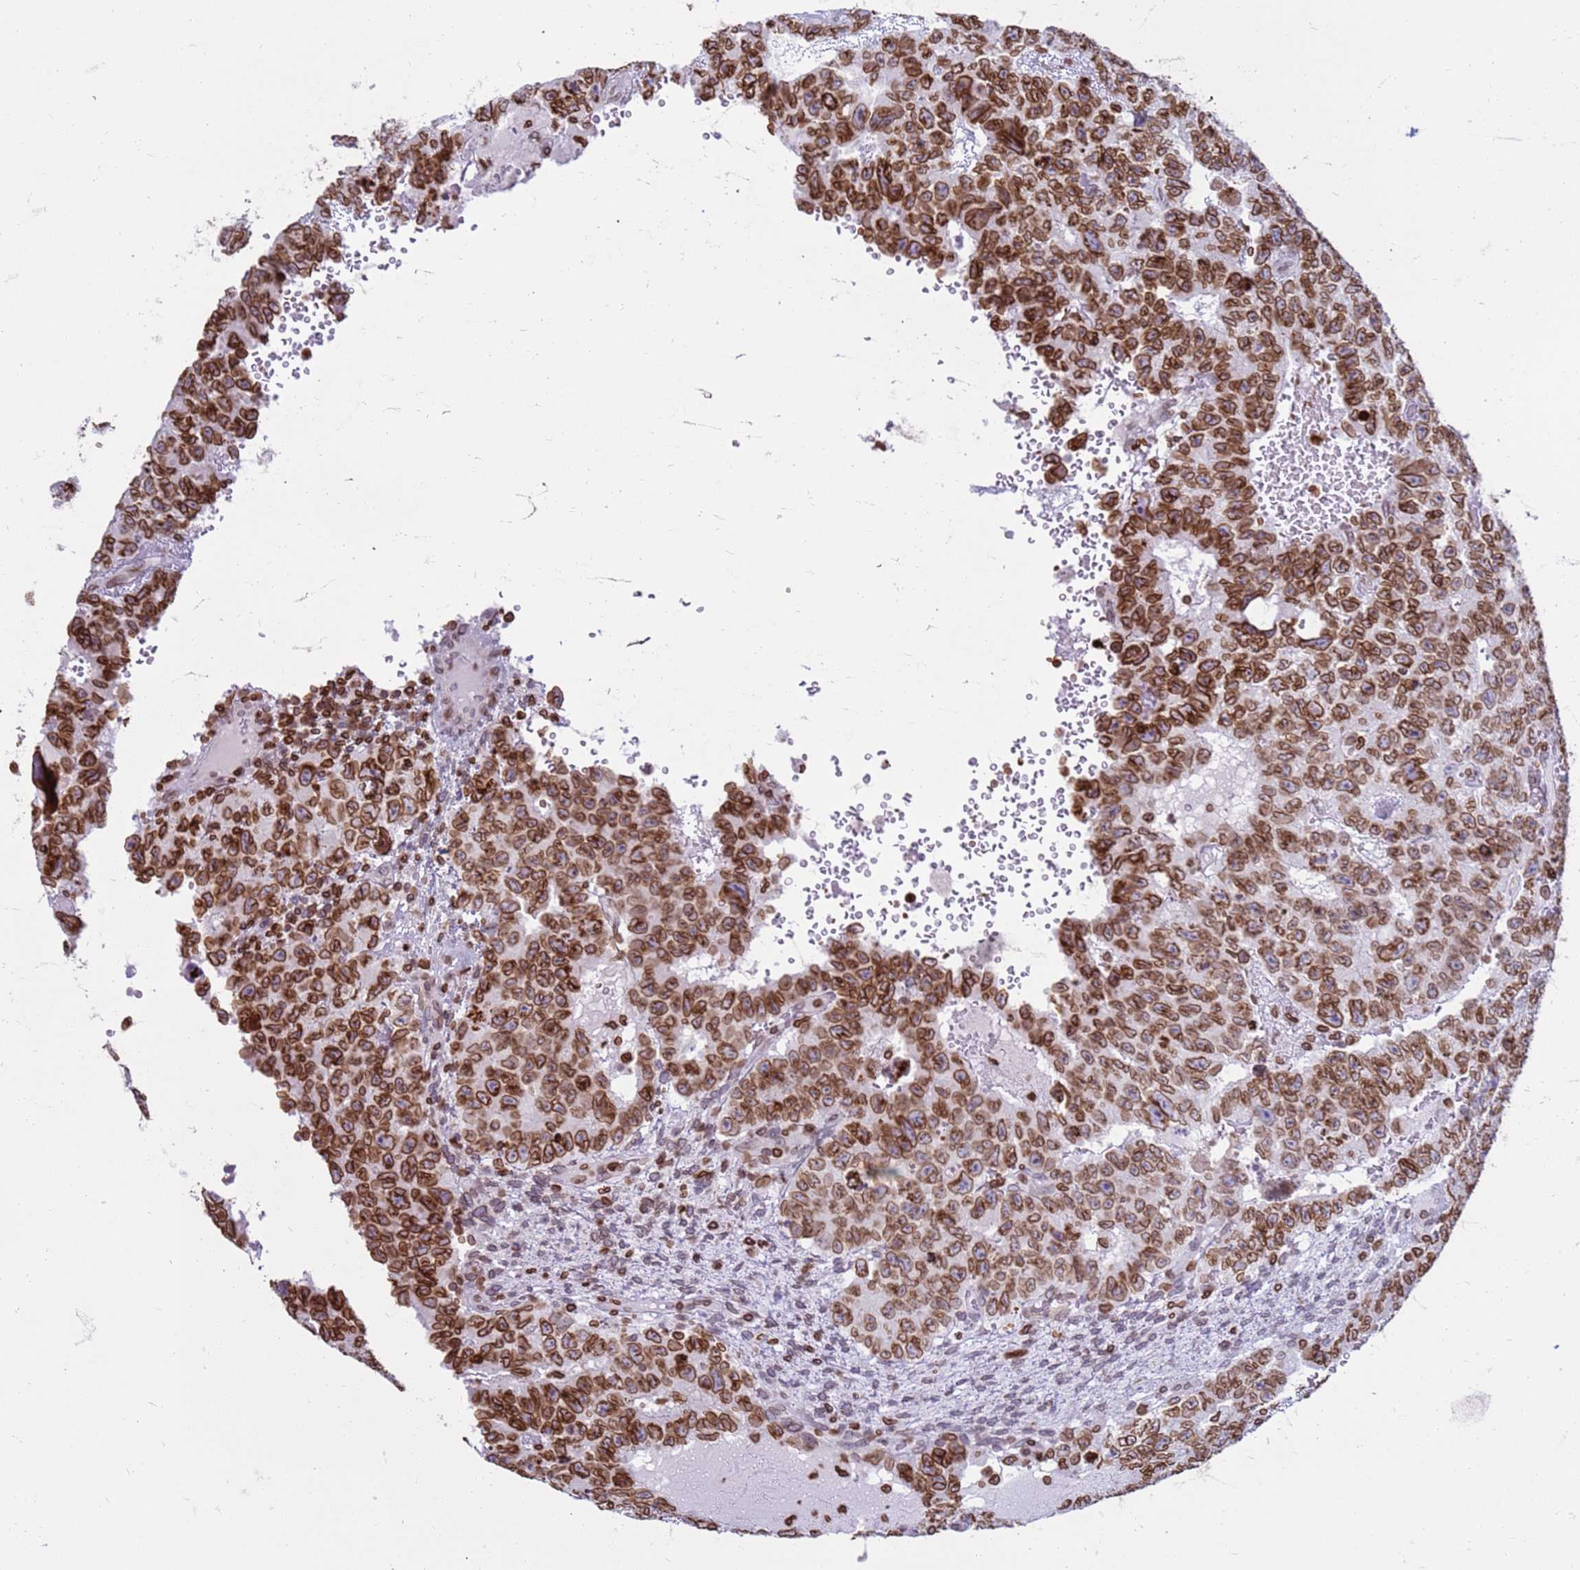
{"staining": {"intensity": "moderate", "quantity": ">75%", "location": "cytoplasmic/membranous,nuclear"}, "tissue": "testis cancer", "cell_type": "Tumor cells", "image_type": "cancer", "snomed": [{"axis": "morphology", "description": "Carcinoma, Embryonal, NOS"}, {"axis": "topography", "description": "Testis"}], "caption": "Immunohistochemical staining of testis cancer shows moderate cytoplasmic/membranous and nuclear protein staining in about >75% of tumor cells.", "gene": "METTL25B", "patient": {"sex": "male", "age": 26}}